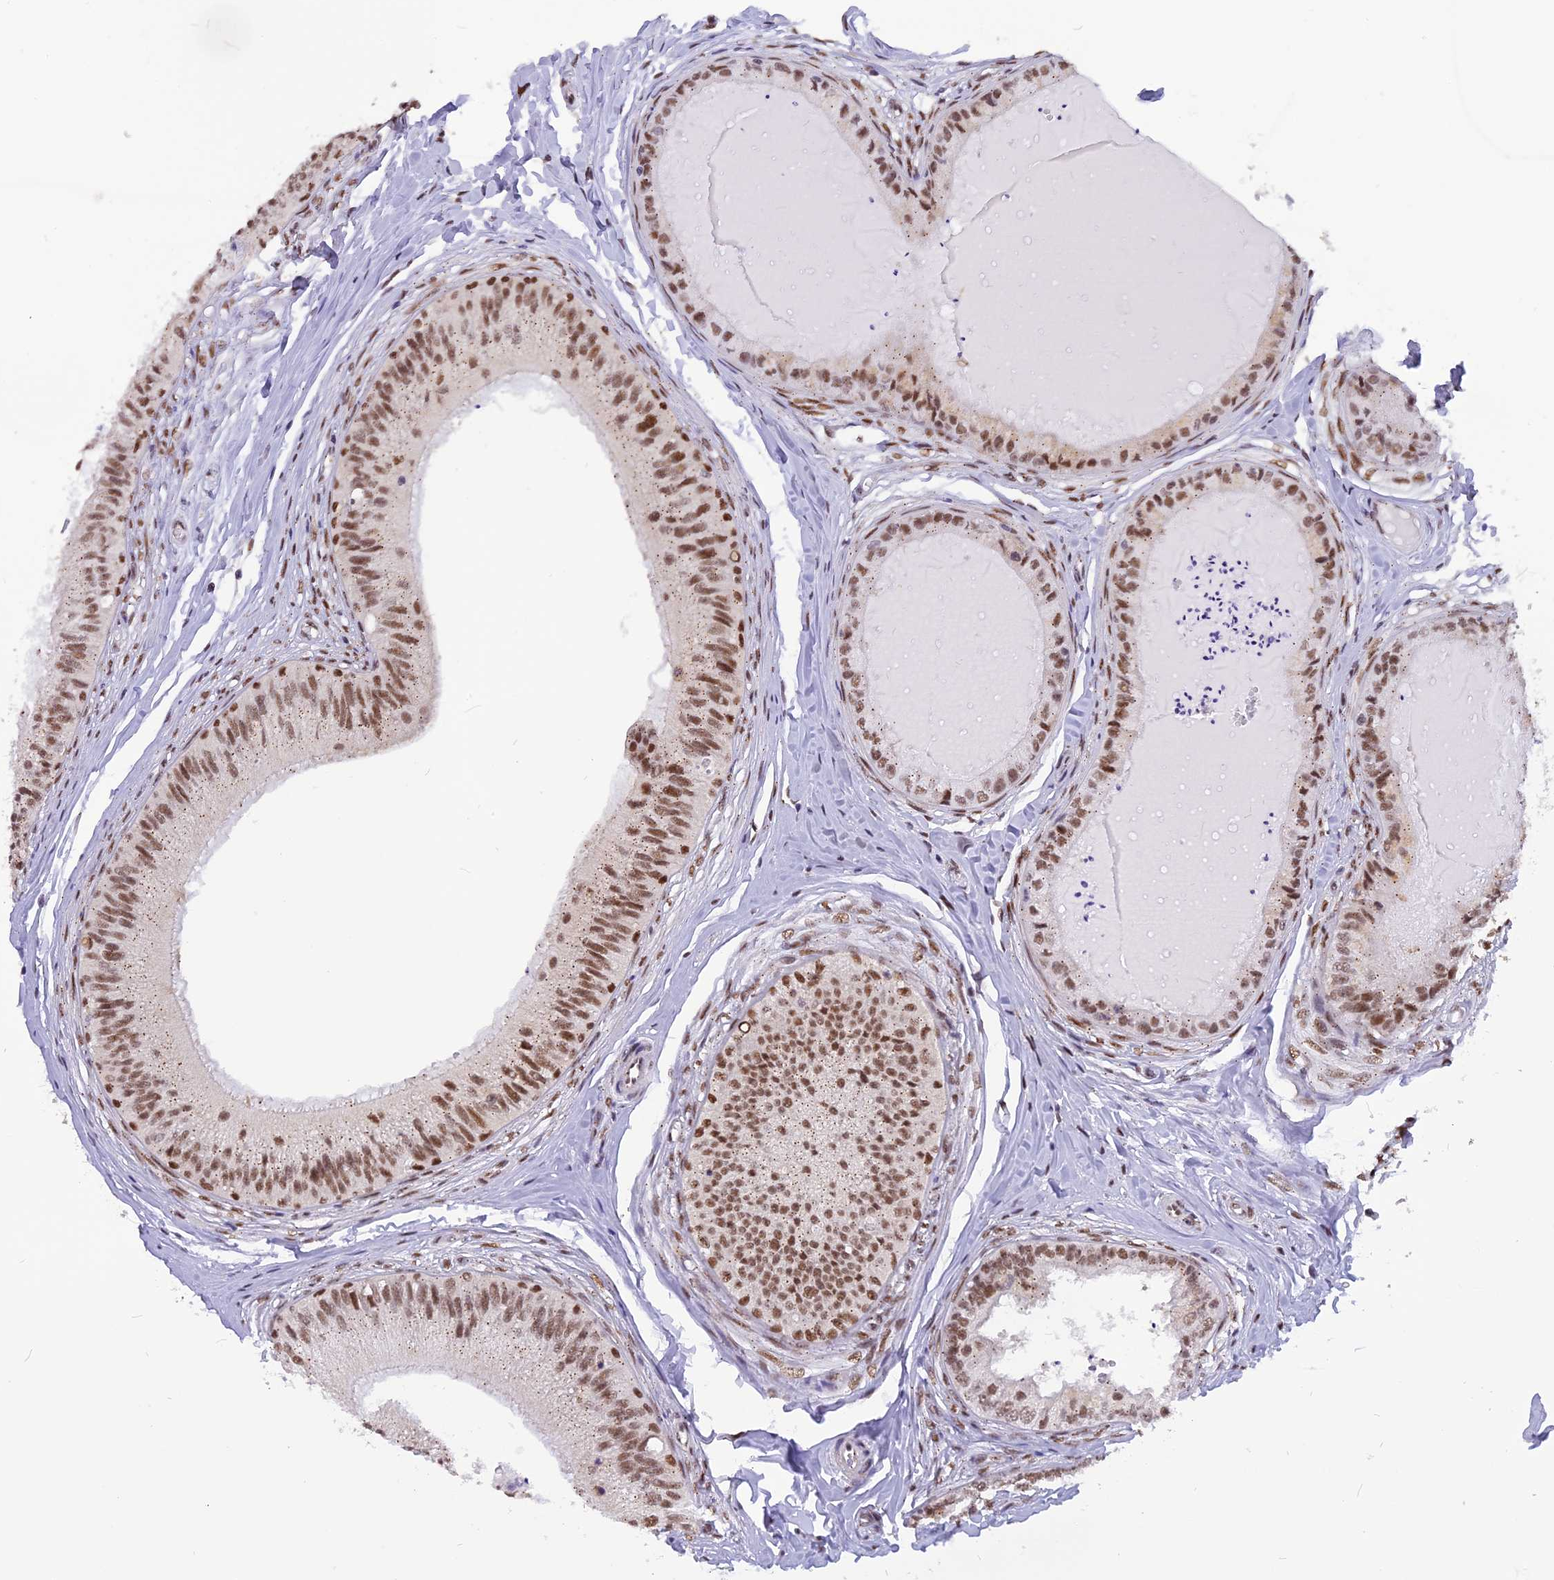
{"staining": {"intensity": "strong", "quantity": ">75%", "location": "nuclear"}, "tissue": "epididymis", "cell_type": "Glandular cells", "image_type": "normal", "snomed": [{"axis": "morphology", "description": "Normal tissue, NOS"}, {"axis": "topography", "description": "Epididymis"}], "caption": "Immunohistochemical staining of unremarkable human epididymis reveals strong nuclear protein positivity in approximately >75% of glandular cells.", "gene": "IRF2BP1", "patient": {"sex": "male", "age": 31}}